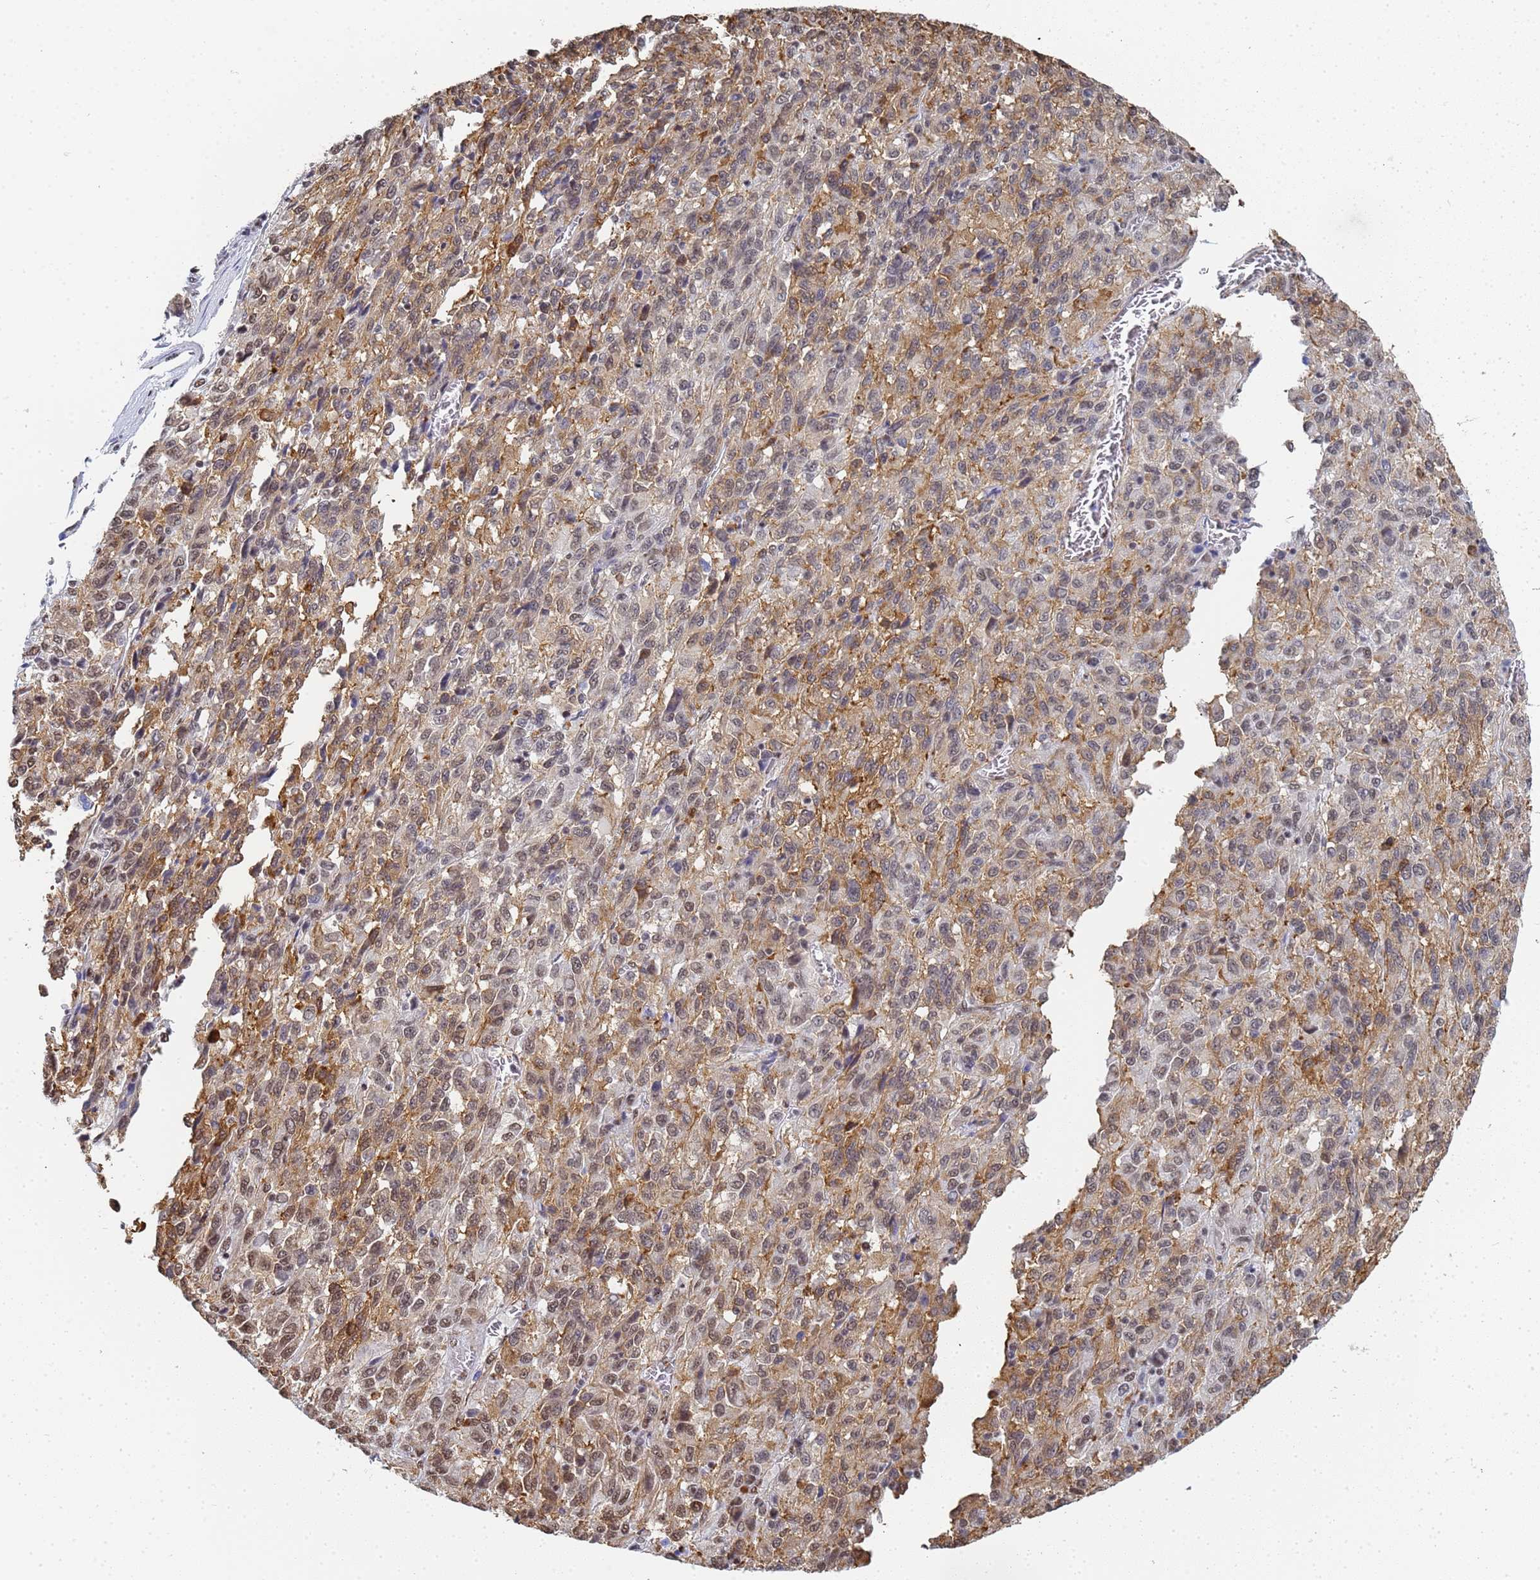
{"staining": {"intensity": "moderate", "quantity": ">75%", "location": "cytoplasmic/membranous,nuclear"}, "tissue": "melanoma", "cell_type": "Tumor cells", "image_type": "cancer", "snomed": [{"axis": "morphology", "description": "Malignant melanoma, Metastatic site"}, {"axis": "topography", "description": "Lung"}], "caption": "Tumor cells reveal moderate cytoplasmic/membranous and nuclear expression in about >75% of cells in malignant melanoma (metastatic site).", "gene": "PRRT4", "patient": {"sex": "male", "age": 64}}